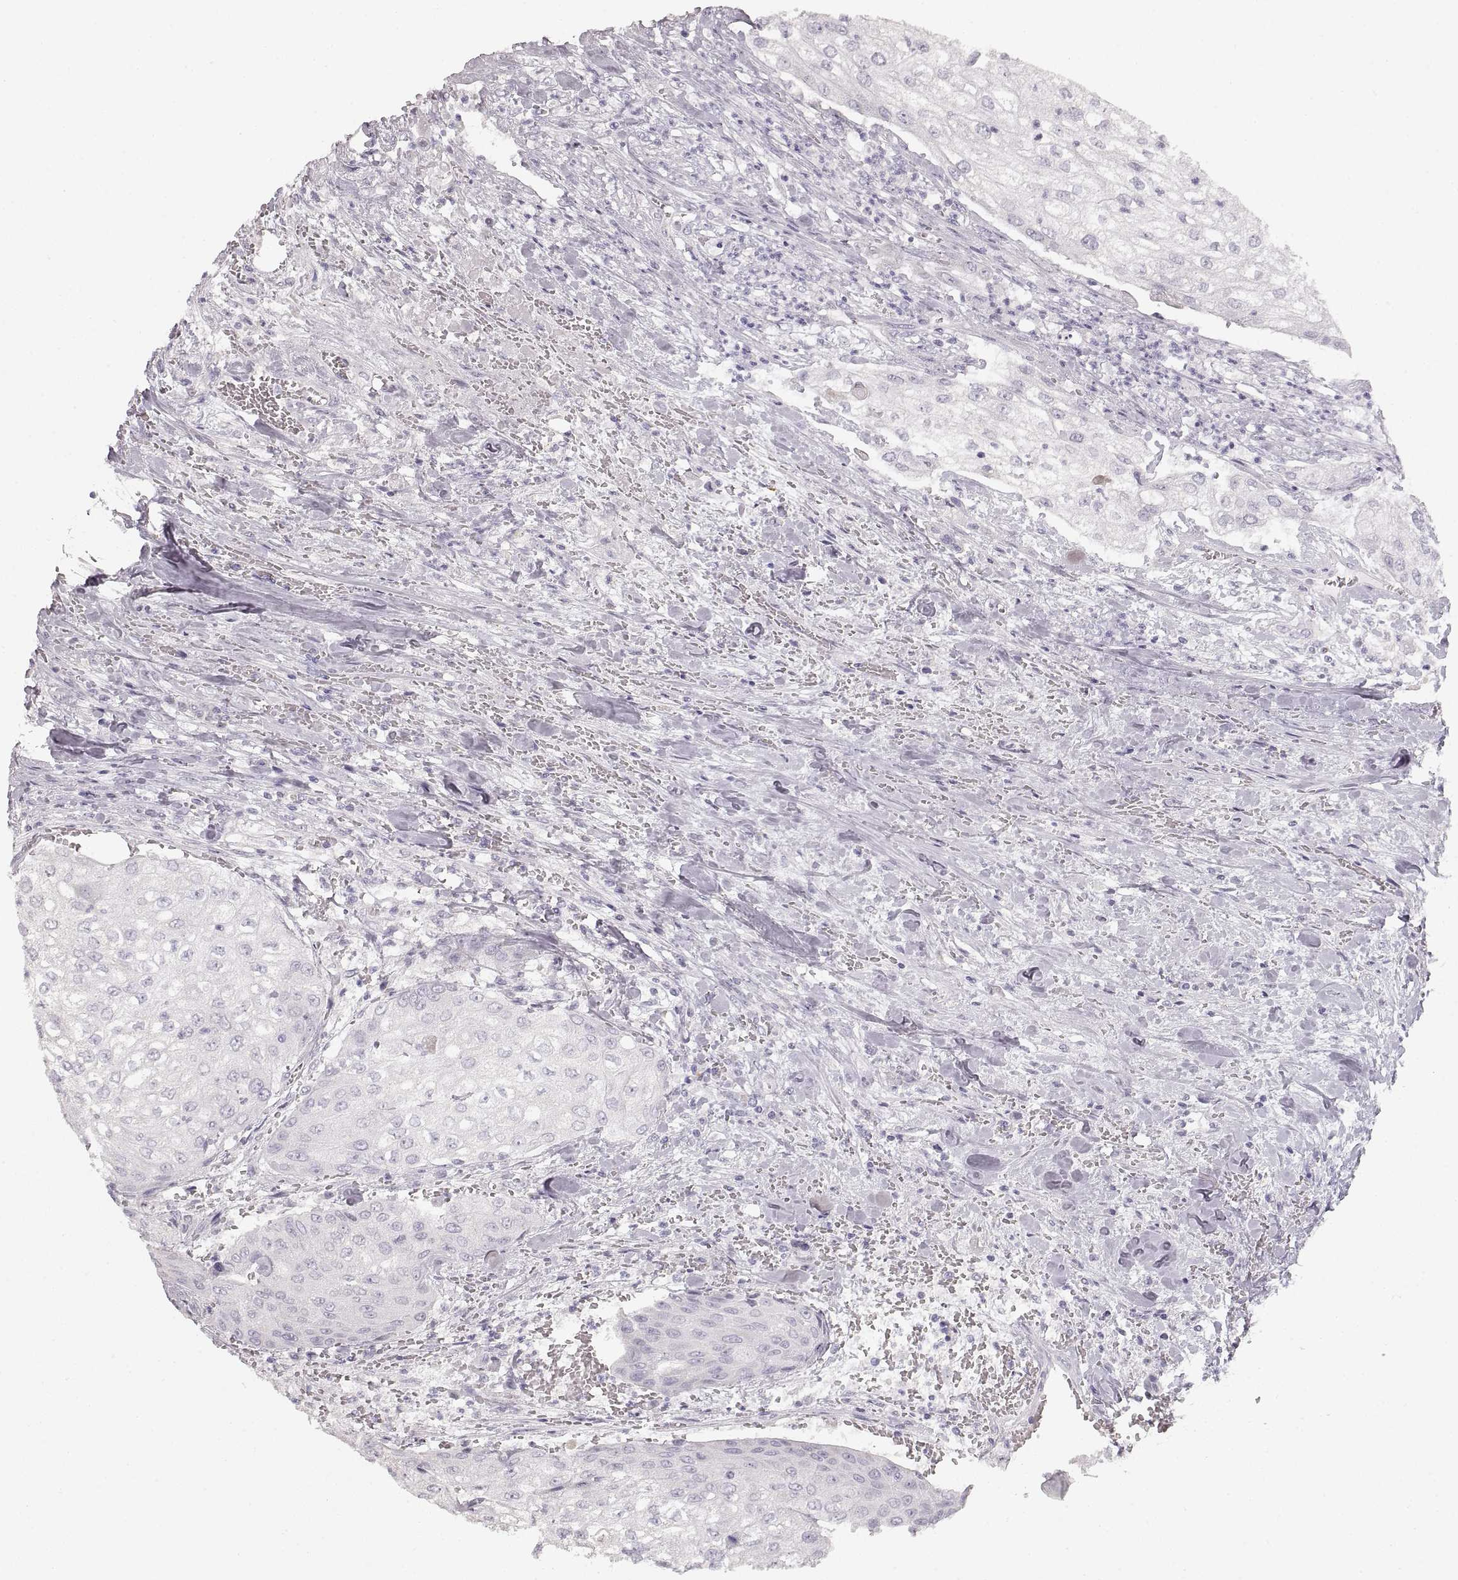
{"staining": {"intensity": "negative", "quantity": "none", "location": "none"}, "tissue": "urothelial cancer", "cell_type": "Tumor cells", "image_type": "cancer", "snomed": [{"axis": "morphology", "description": "Urothelial carcinoma, High grade"}, {"axis": "topography", "description": "Urinary bladder"}], "caption": "Tumor cells are negative for brown protein staining in high-grade urothelial carcinoma.", "gene": "ZP3", "patient": {"sex": "male", "age": 62}}